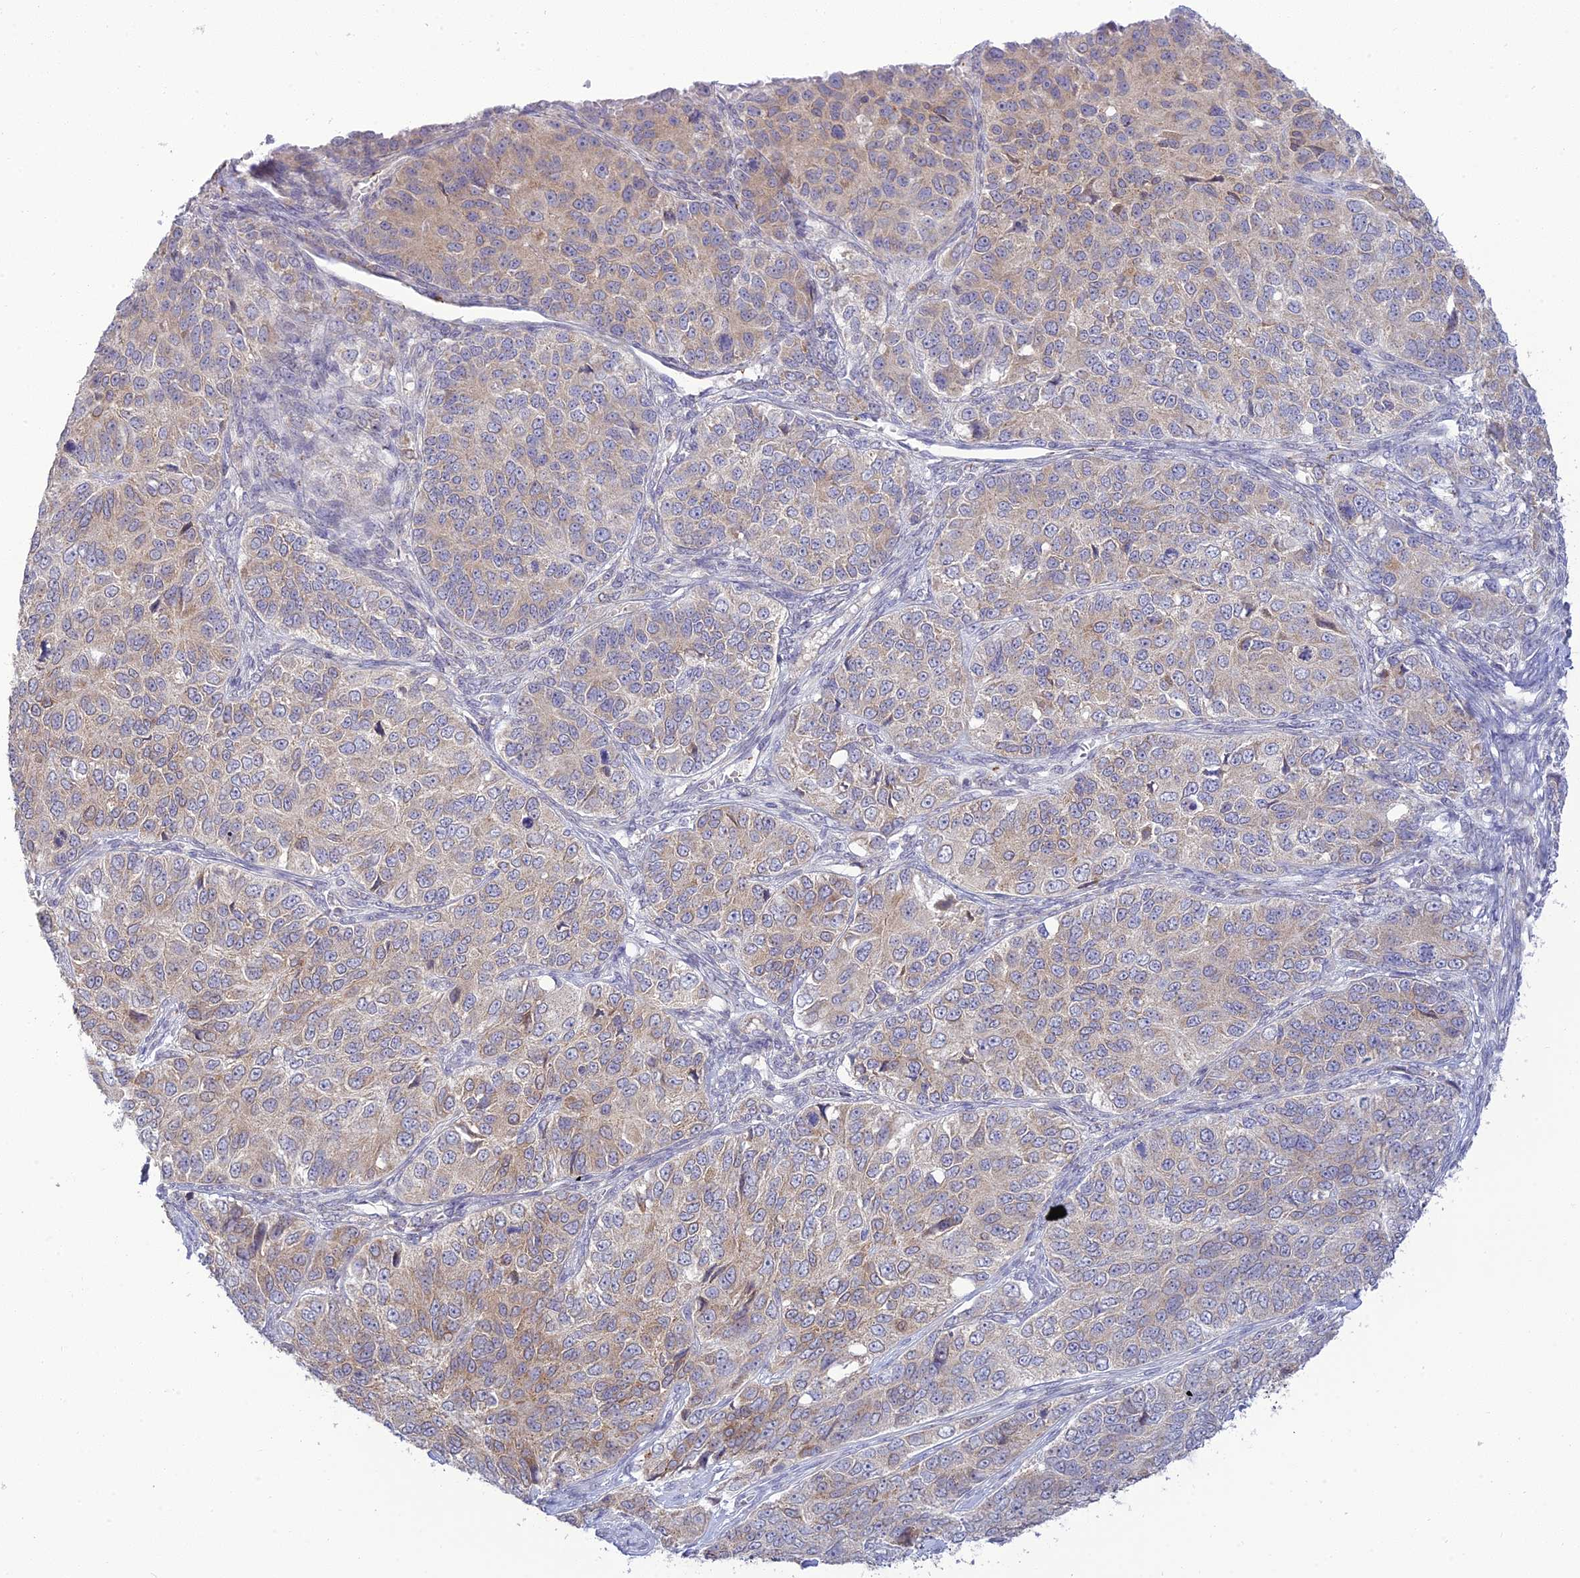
{"staining": {"intensity": "weak", "quantity": ">75%", "location": "cytoplasmic/membranous"}, "tissue": "ovarian cancer", "cell_type": "Tumor cells", "image_type": "cancer", "snomed": [{"axis": "morphology", "description": "Carcinoma, endometroid"}, {"axis": "topography", "description": "Ovary"}], "caption": "Weak cytoplasmic/membranous positivity is seen in approximately >75% of tumor cells in ovarian cancer (endometroid carcinoma). The staining was performed using DAB (3,3'-diaminobenzidine), with brown indicating positive protein expression. Nuclei are stained blue with hematoxylin.", "gene": "TMEM40", "patient": {"sex": "female", "age": 51}}